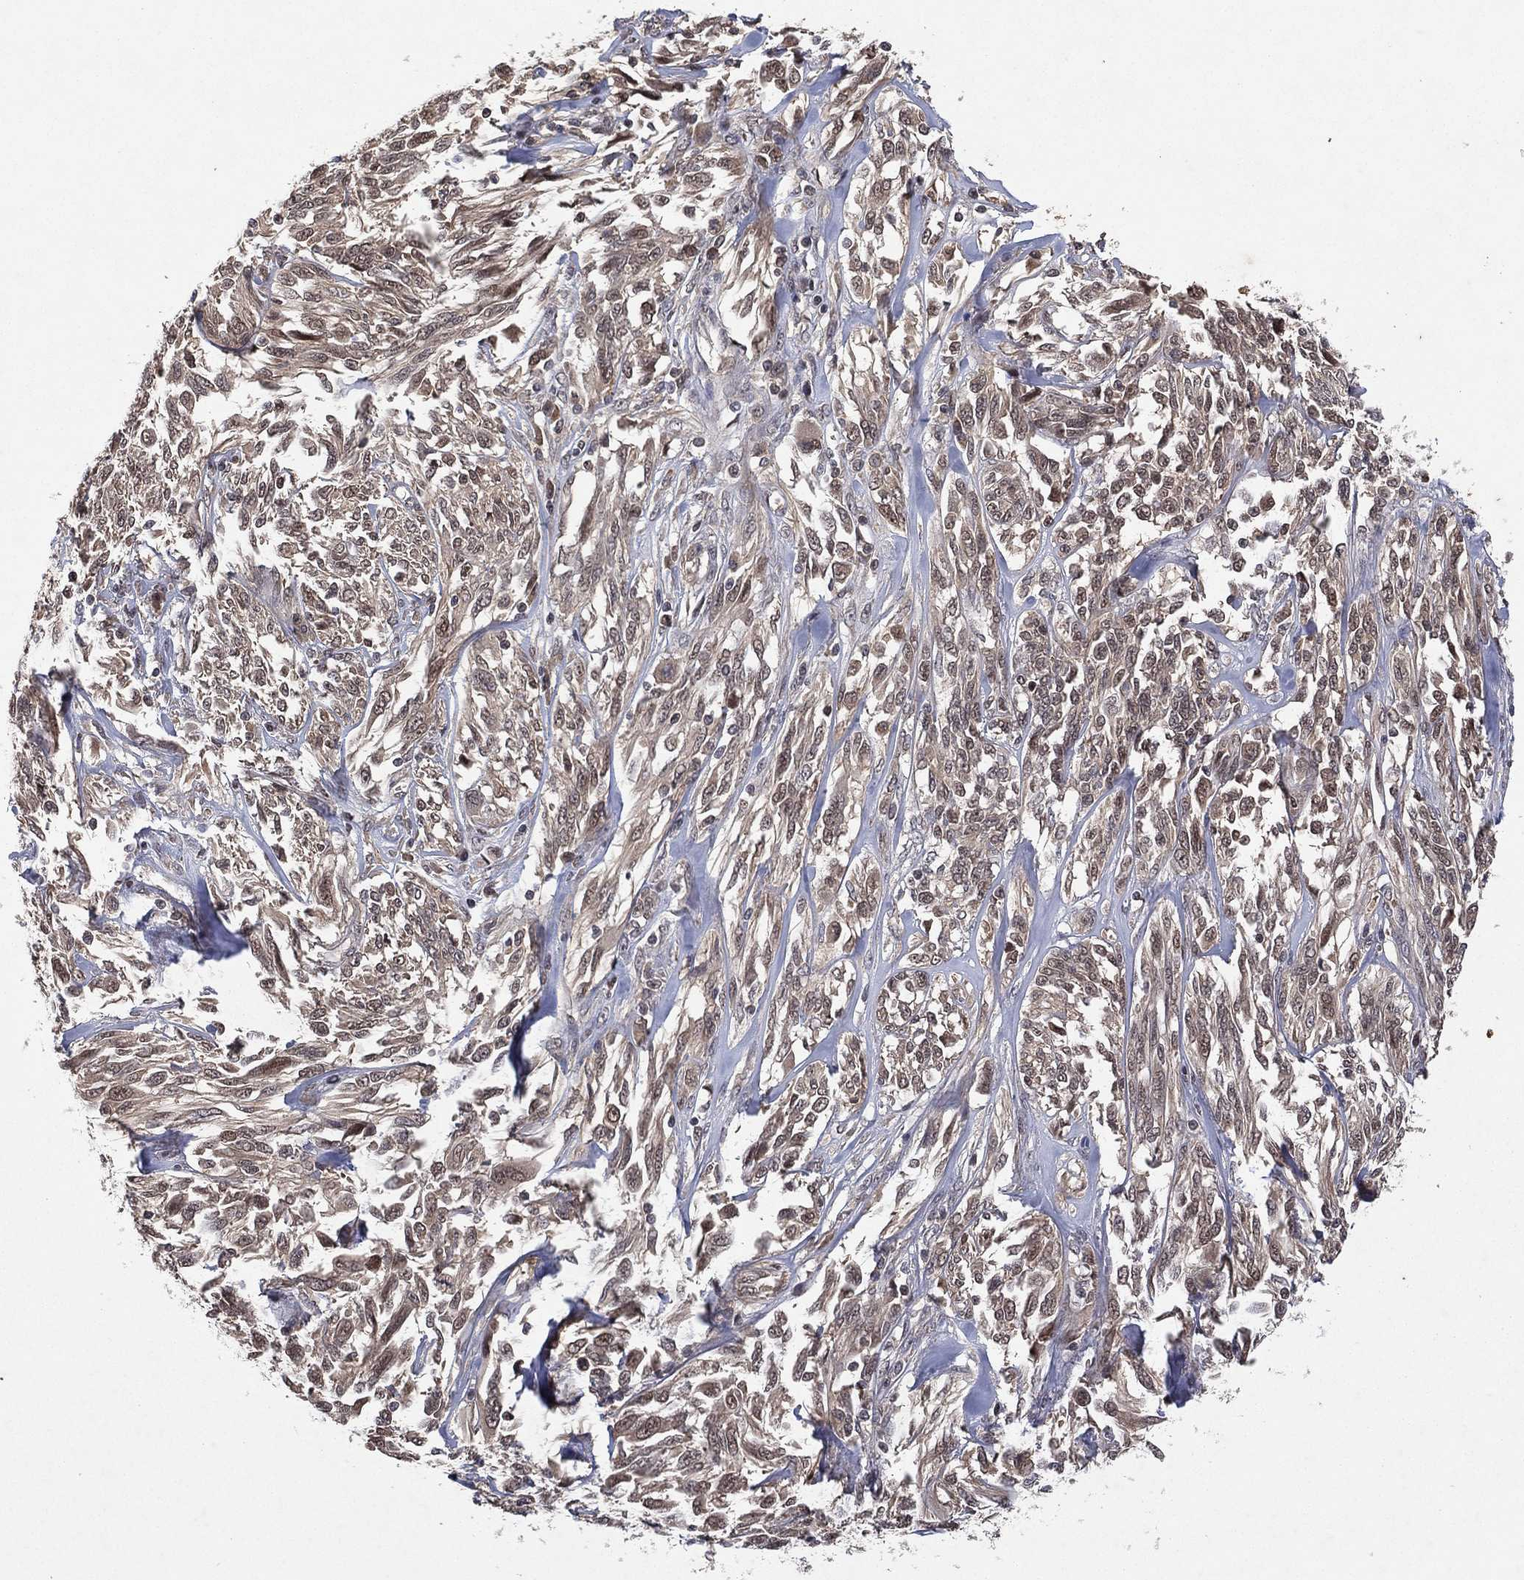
{"staining": {"intensity": "negative", "quantity": "none", "location": "none"}, "tissue": "melanoma", "cell_type": "Tumor cells", "image_type": "cancer", "snomed": [{"axis": "morphology", "description": "Malignant melanoma, NOS"}, {"axis": "topography", "description": "Skin"}], "caption": "IHC histopathology image of neoplastic tissue: malignant melanoma stained with DAB (3,3'-diaminobenzidine) displays no significant protein staining in tumor cells.", "gene": "ATG4B", "patient": {"sex": "female", "age": 91}}